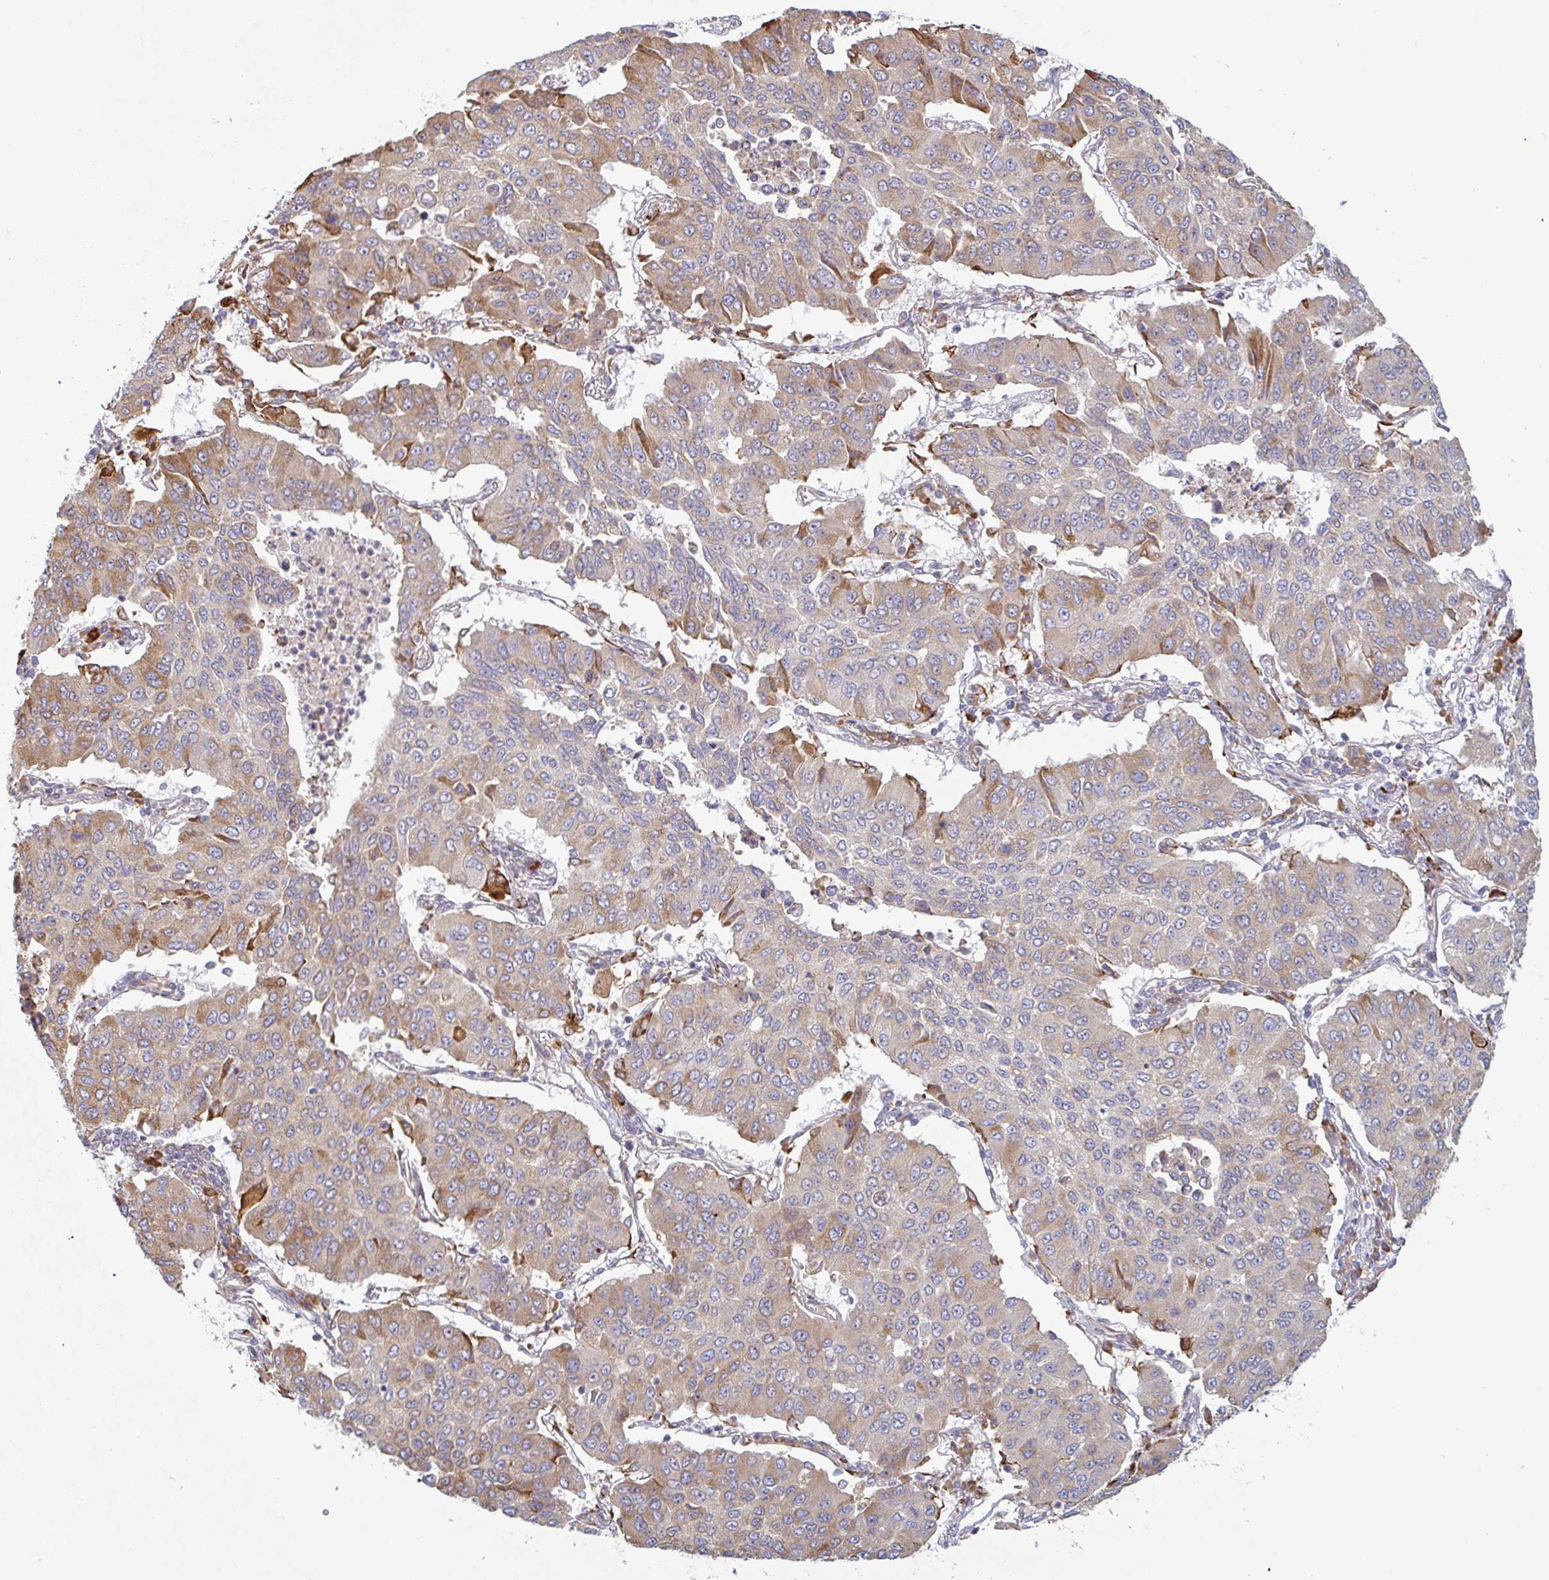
{"staining": {"intensity": "strong", "quantity": "<25%", "location": "cytoplasmic/membranous"}, "tissue": "lung cancer", "cell_type": "Tumor cells", "image_type": "cancer", "snomed": [{"axis": "morphology", "description": "Squamous cell carcinoma, NOS"}, {"axis": "topography", "description": "Lung"}], "caption": "Lung cancer (squamous cell carcinoma) was stained to show a protein in brown. There is medium levels of strong cytoplasmic/membranous positivity in about <25% of tumor cells. (DAB (3,3'-diaminobenzidine) IHC with brightfield microscopy, high magnification).", "gene": "RIT1", "patient": {"sex": "male", "age": 74}}